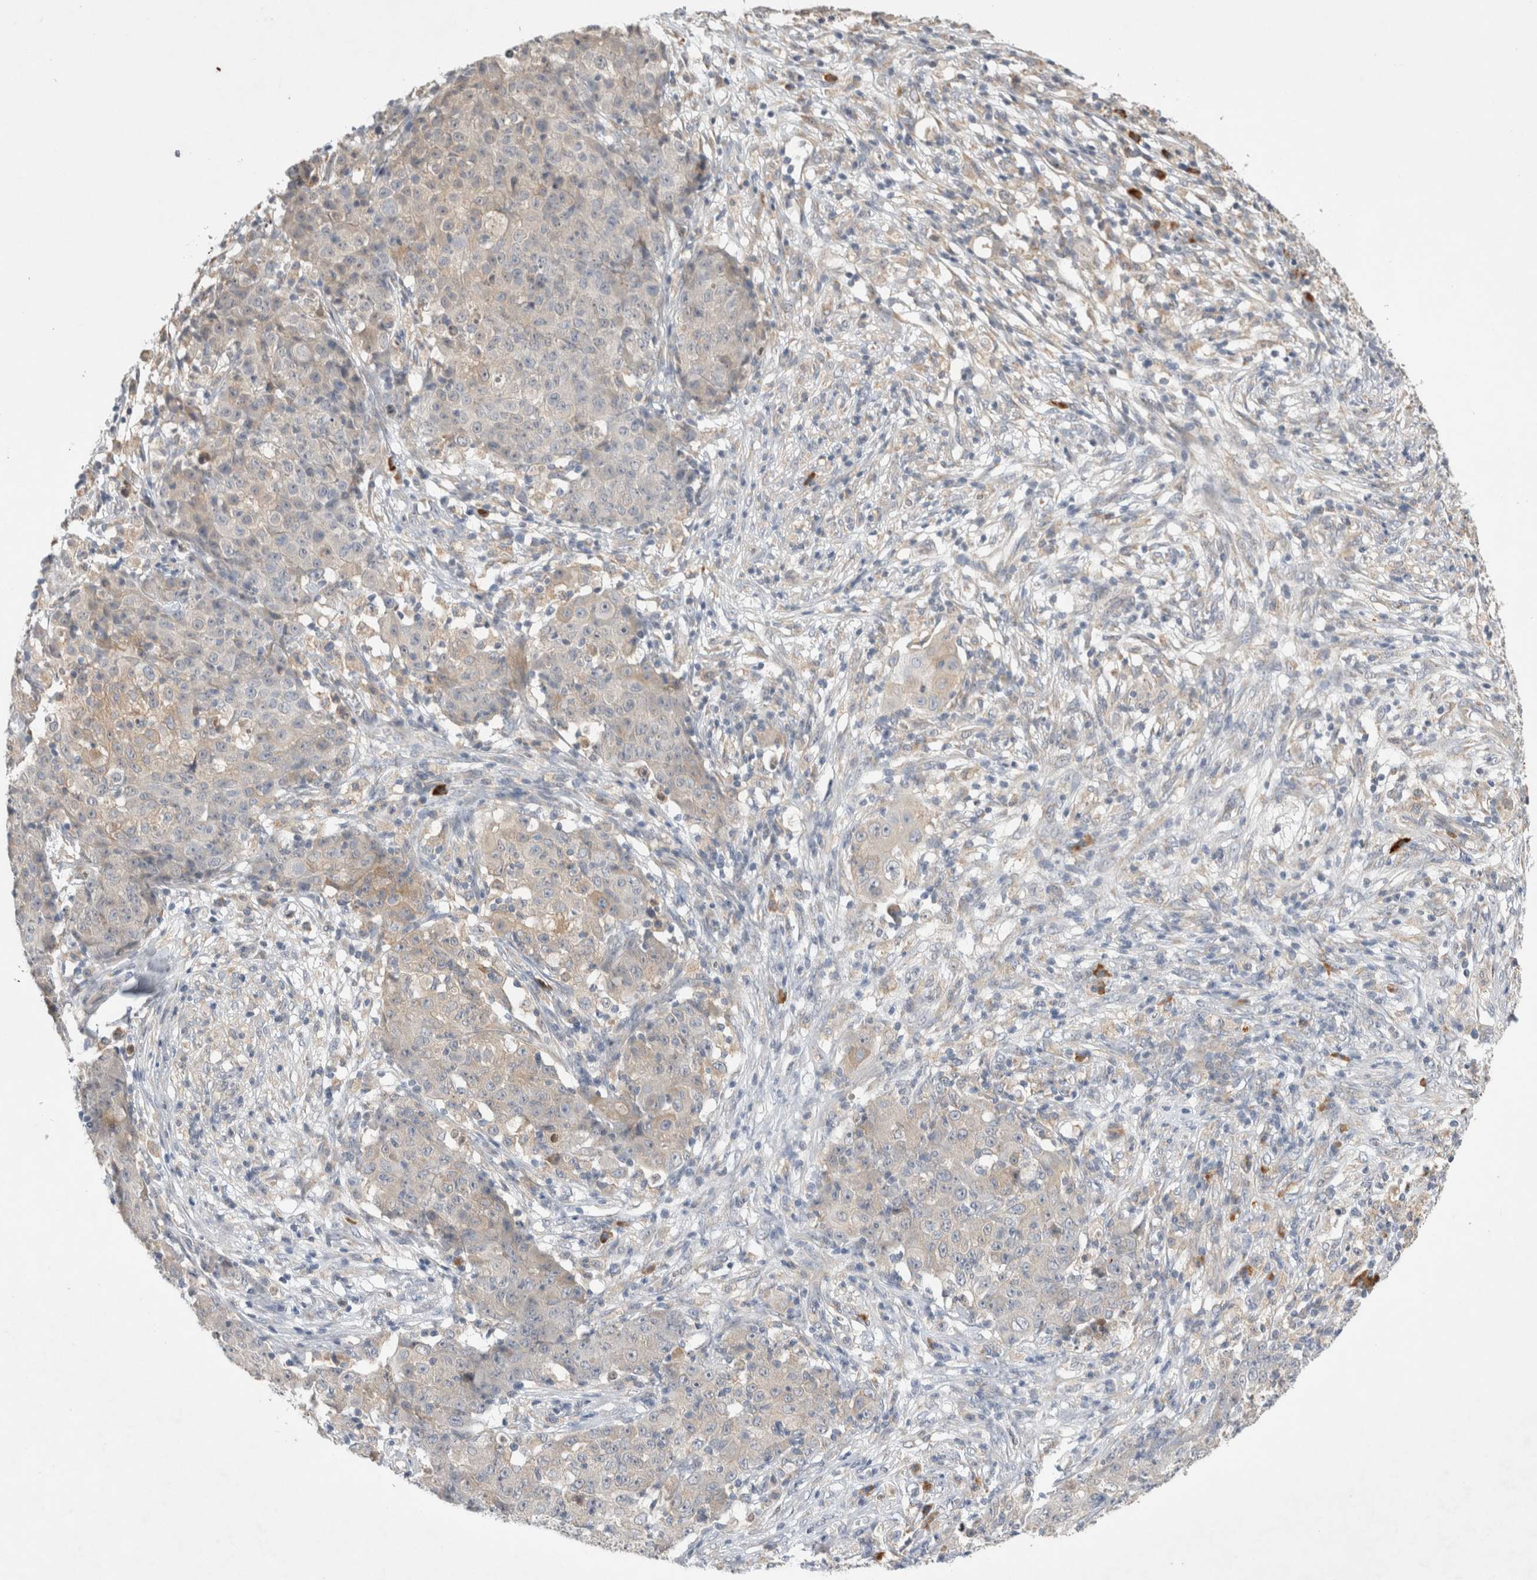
{"staining": {"intensity": "weak", "quantity": "<25%", "location": "cytoplasmic/membranous"}, "tissue": "ovarian cancer", "cell_type": "Tumor cells", "image_type": "cancer", "snomed": [{"axis": "morphology", "description": "Carcinoma, endometroid"}, {"axis": "topography", "description": "Ovary"}], "caption": "A high-resolution photomicrograph shows immunohistochemistry (IHC) staining of ovarian cancer (endometroid carcinoma), which shows no significant positivity in tumor cells.", "gene": "NEDD4L", "patient": {"sex": "female", "age": 42}}